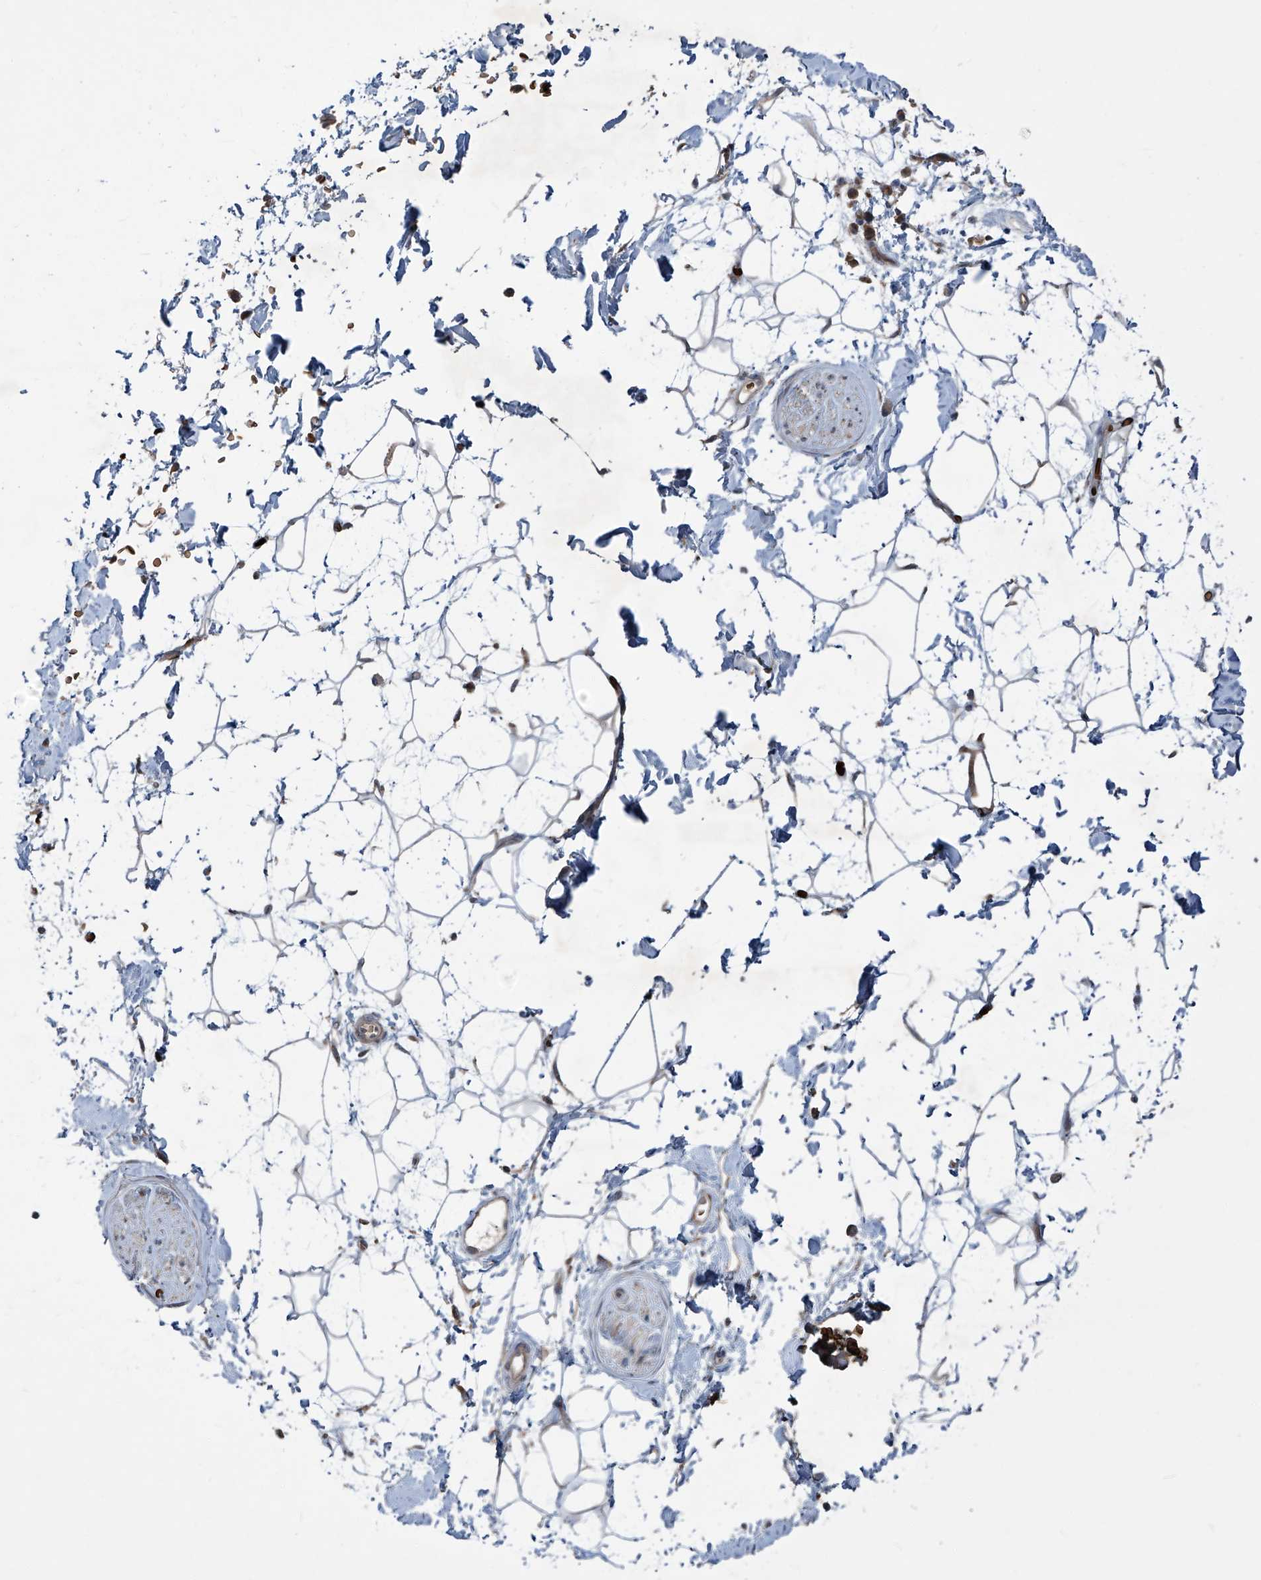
{"staining": {"intensity": "negative", "quantity": "none", "location": "none"}, "tissue": "adipose tissue", "cell_type": "Adipocytes", "image_type": "normal", "snomed": [{"axis": "morphology", "description": "Normal tissue, NOS"}, {"axis": "topography", "description": "Soft tissue"}], "caption": "Adipocytes are negative for brown protein staining in normal adipose tissue.", "gene": "ZDHHC9", "patient": {"sex": "male", "age": 72}}